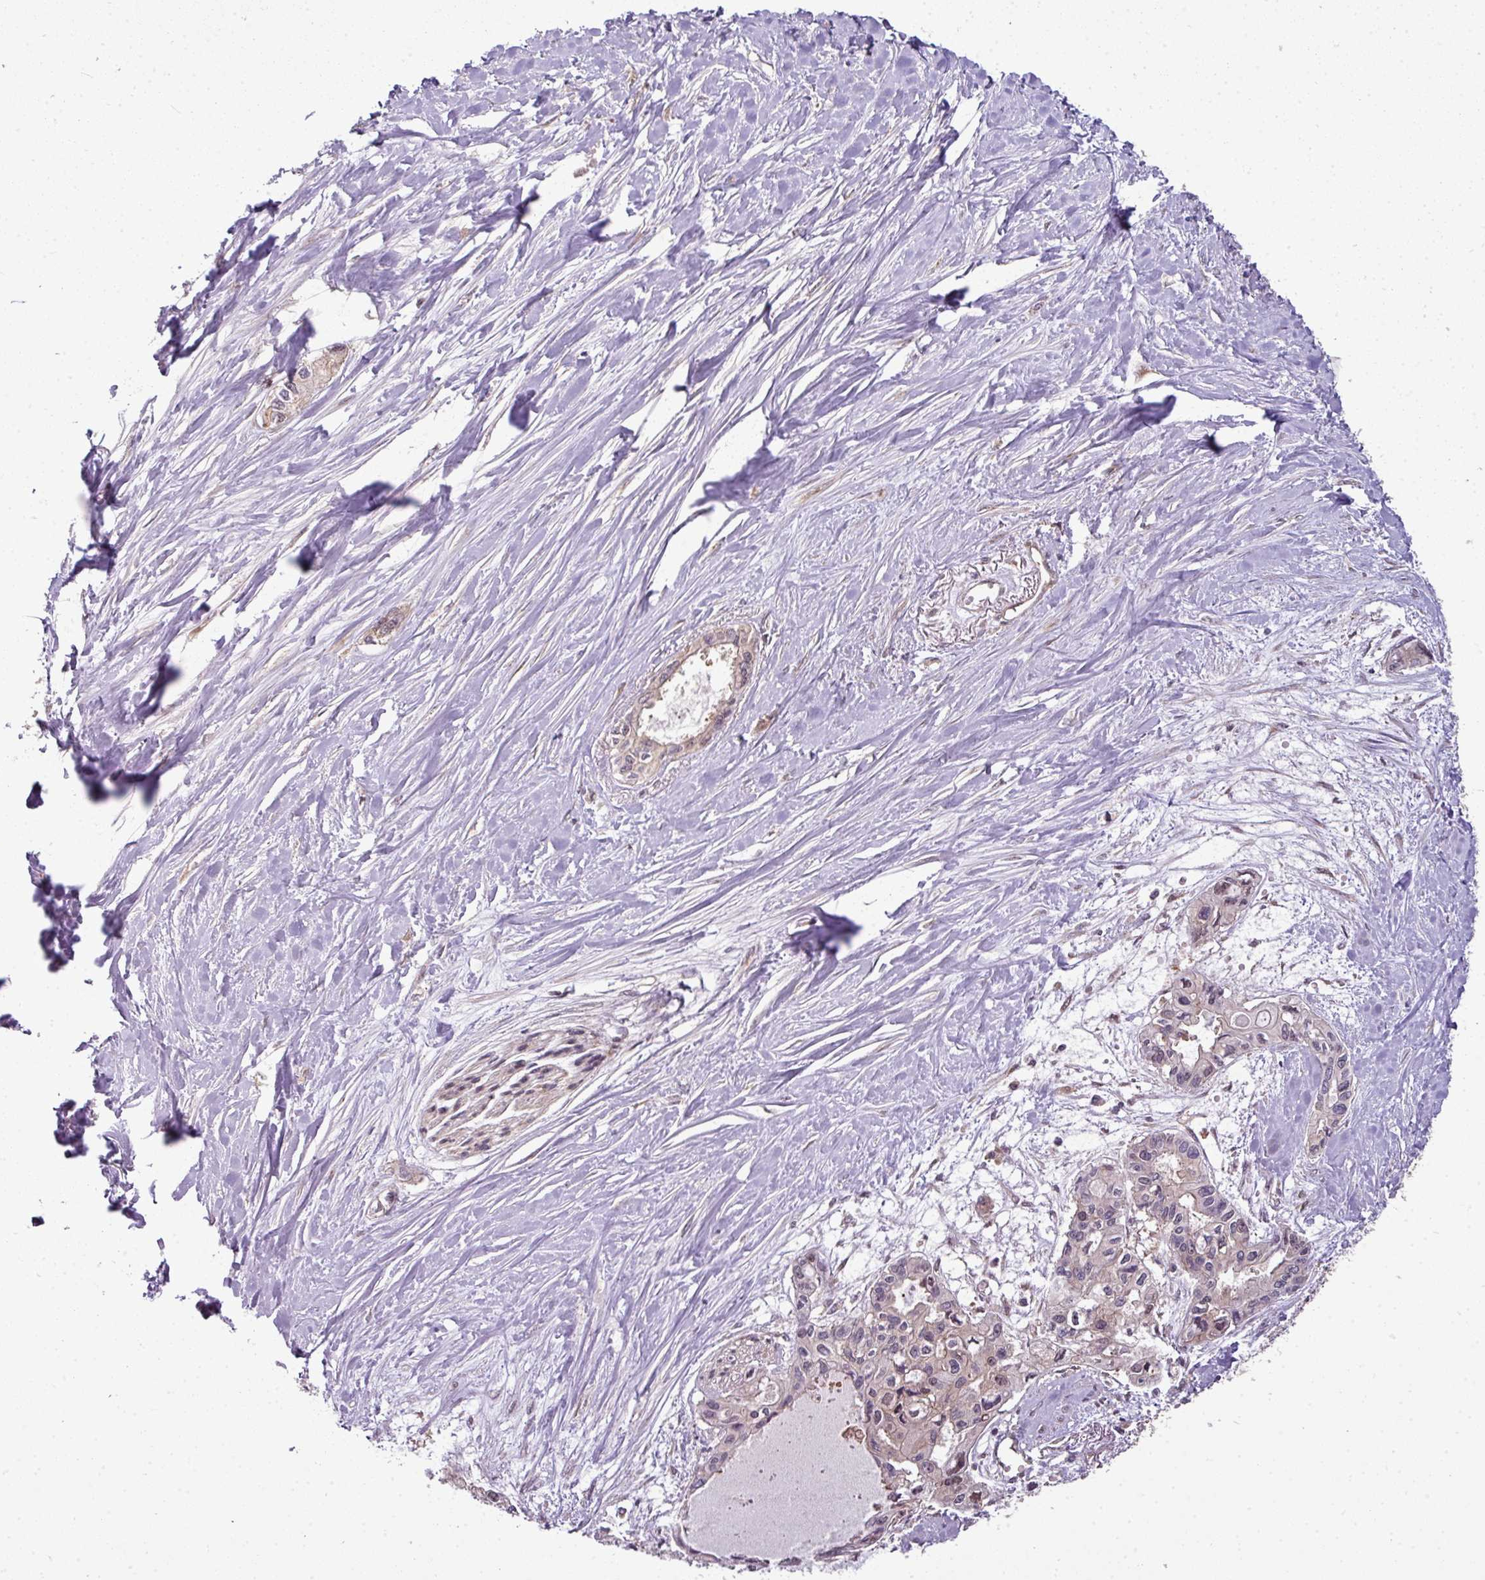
{"staining": {"intensity": "weak", "quantity": "25%-75%", "location": "cytoplasmic/membranous,nuclear"}, "tissue": "pancreatic cancer", "cell_type": "Tumor cells", "image_type": "cancer", "snomed": [{"axis": "morphology", "description": "Adenocarcinoma, NOS"}, {"axis": "topography", "description": "Pancreas"}], "caption": "Immunohistochemical staining of pancreatic cancer (adenocarcinoma) displays low levels of weak cytoplasmic/membranous and nuclear expression in approximately 25%-75% of tumor cells. (brown staining indicates protein expression, while blue staining denotes nuclei).", "gene": "RBM4B", "patient": {"sex": "female", "age": 50}}